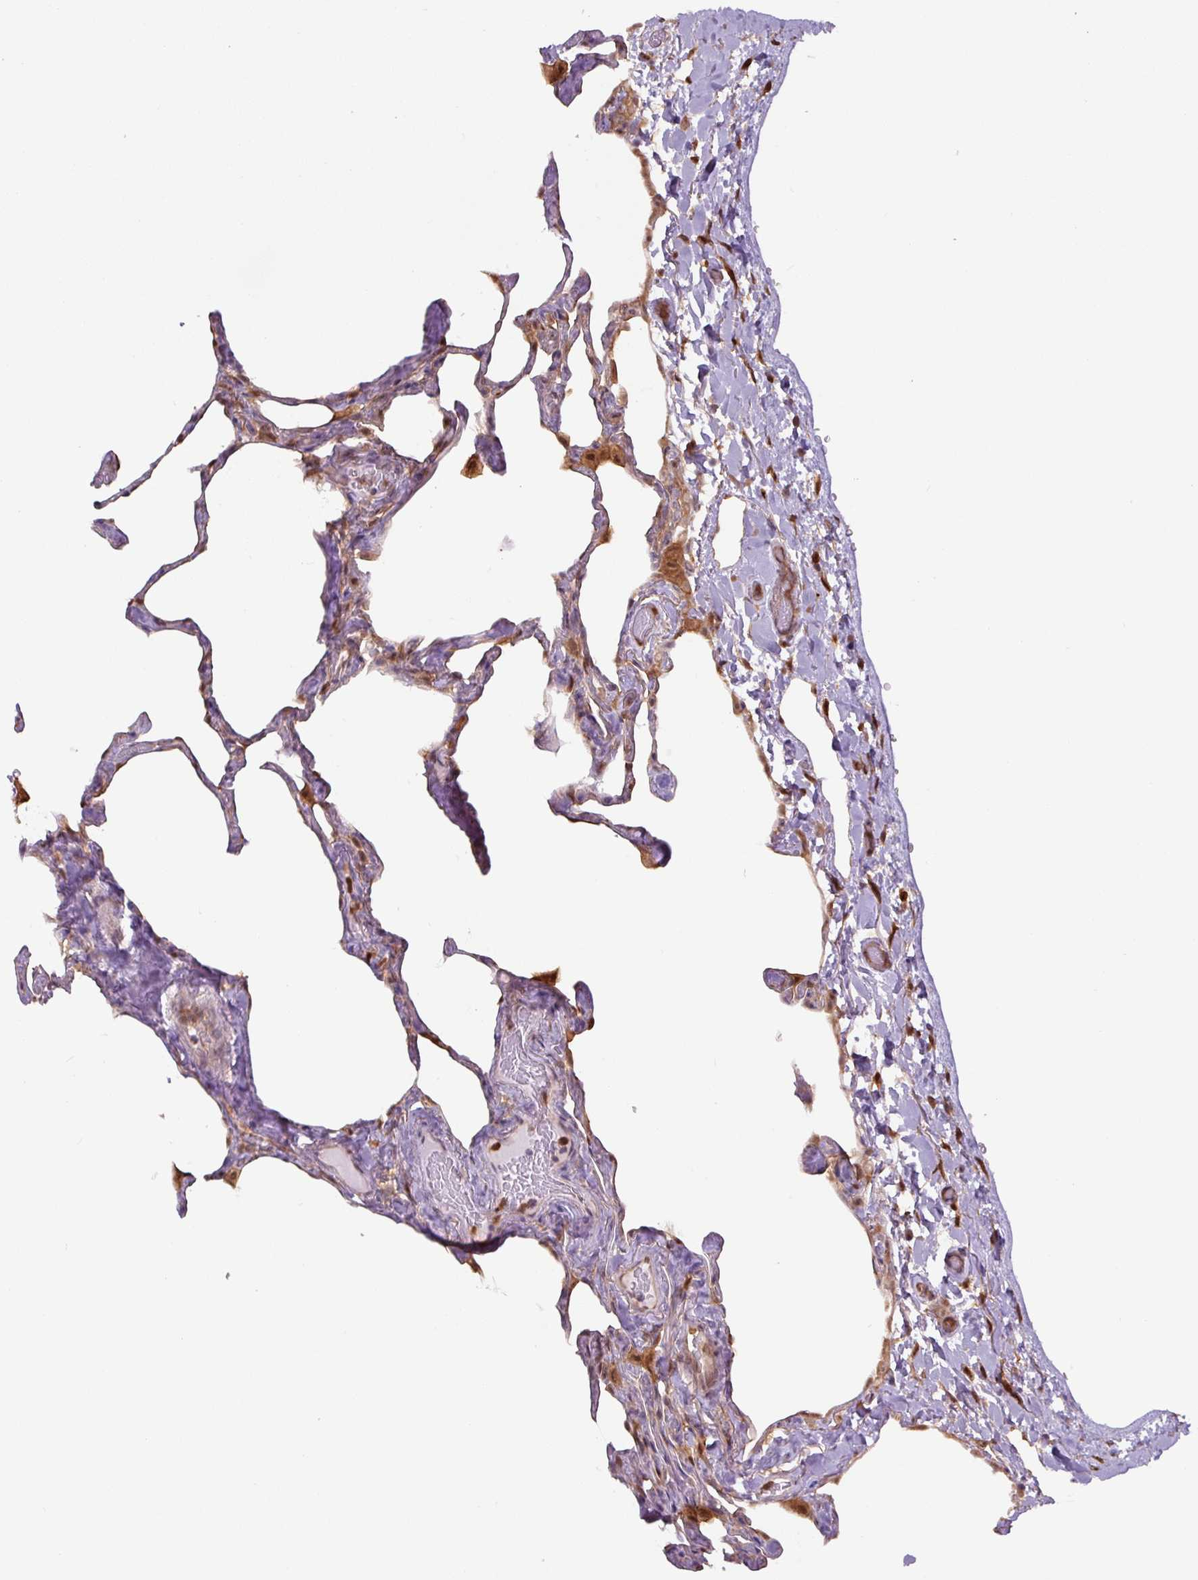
{"staining": {"intensity": "moderate", "quantity": "<25%", "location": "cytoplasmic/membranous"}, "tissue": "lung", "cell_type": "Alveolar cells", "image_type": "normal", "snomed": [{"axis": "morphology", "description": "Normal tissue, NOS"}, {"axis": "topography", "description": "Lung"}], "caption": "Protein expression analysis of benign lung reveals moderate cytoplasmic/membranous expression in approximately <25% of alveolar cells. The protein of interest is shown in brown color, while the nuclei are stained blue.", "gene": "ZSWIM7", "patient": {"sex": "male", "age": 65}}